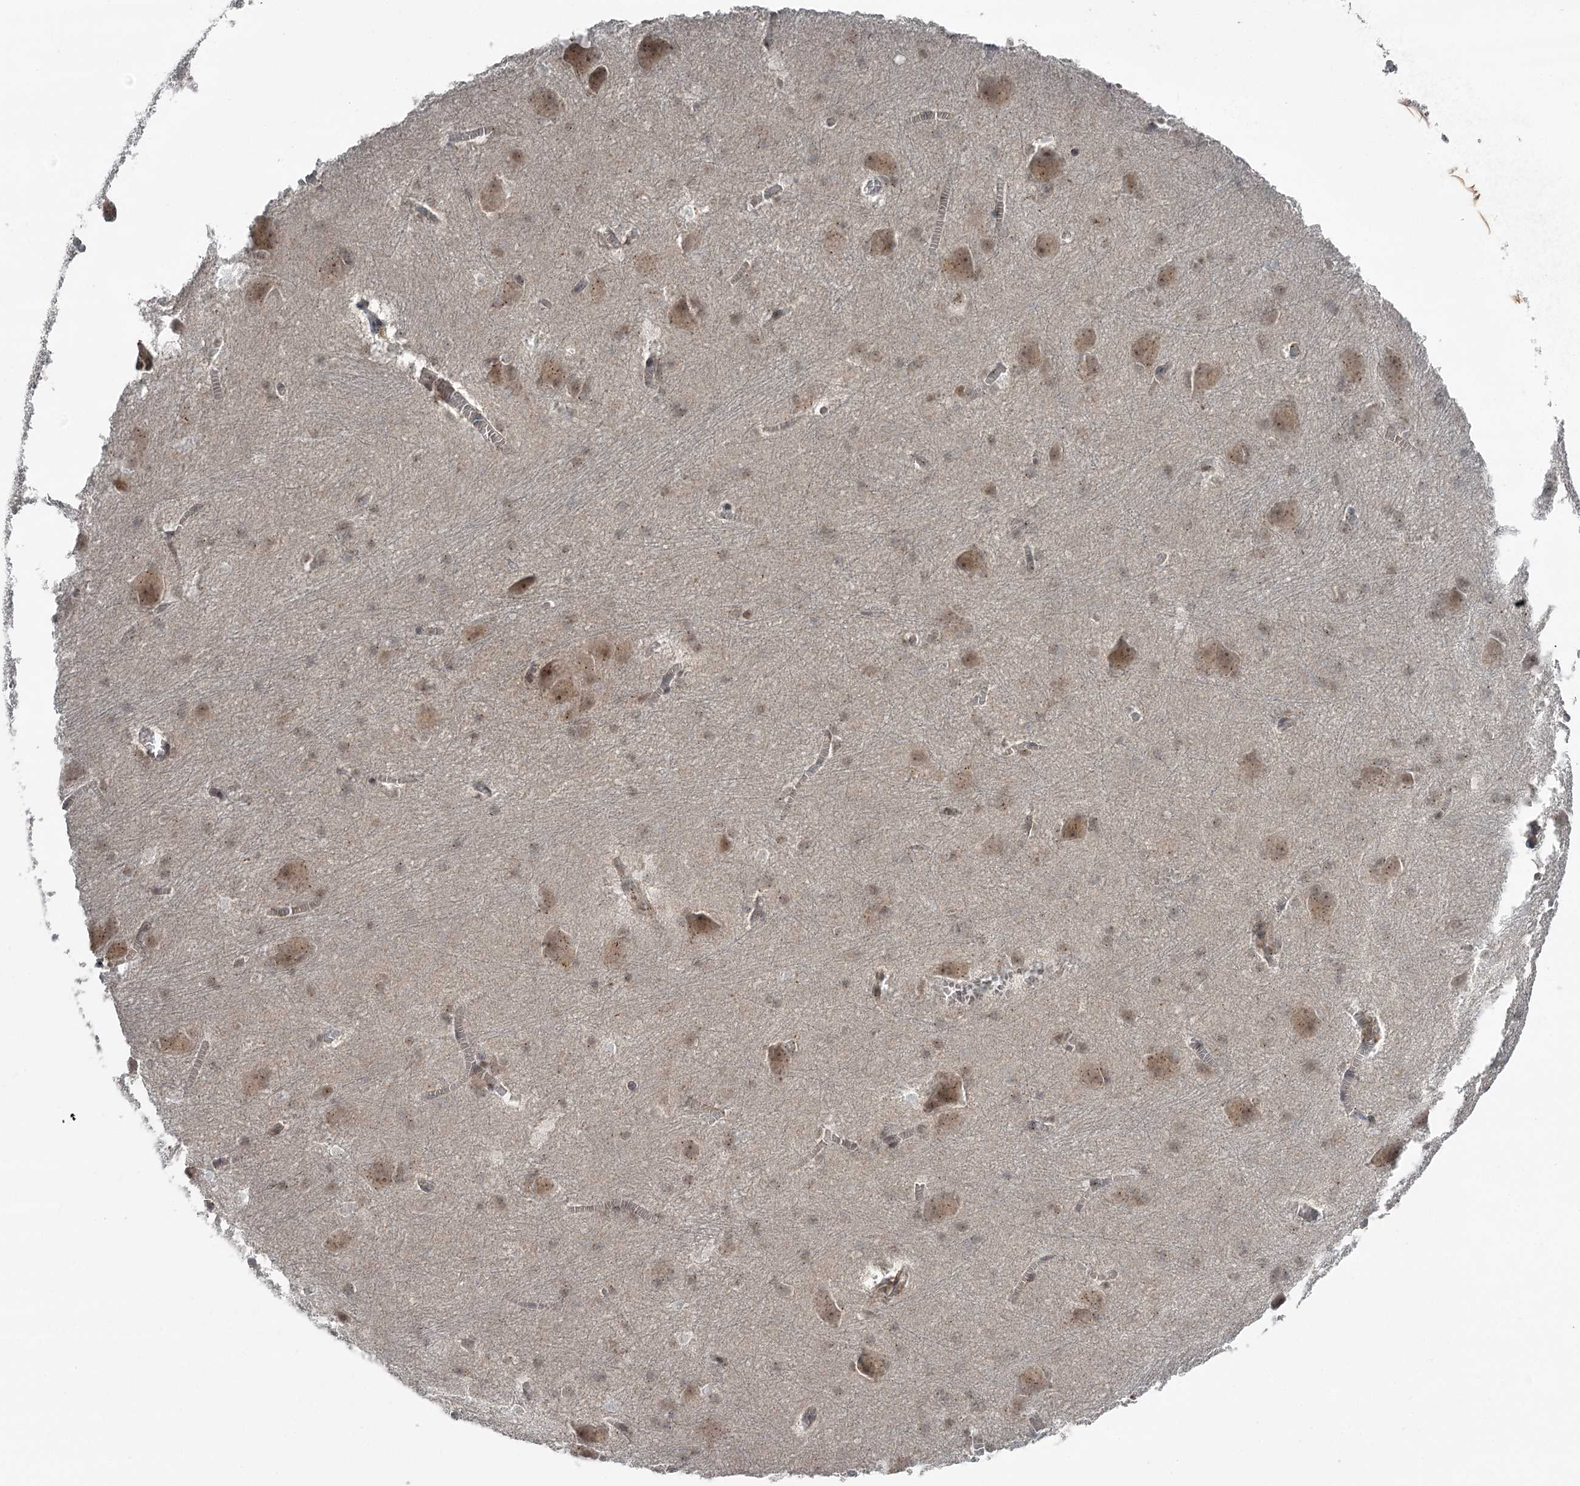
{"staining": {"intensity": "weak", "quantity": "<25%", "location": "nuclear"}, "tissue": "caudate", "cell_type": "Glial cells", "image_type": "normal", "snomed": [{"axis": "morphology", "description": "Normal tissue, NOS"}, {"axis": "topography", "description": "Lateral ventricle wall"}], "caption": "Protein analysis of unremarkable caudate shows no significant staining in glial cells. (DAB (3,3'-diaminobenzidine) immunohistochemistry (IHC), high magnification).", "gene": "EXOSC1", "patient": {"sex": "male", "age": 37}}